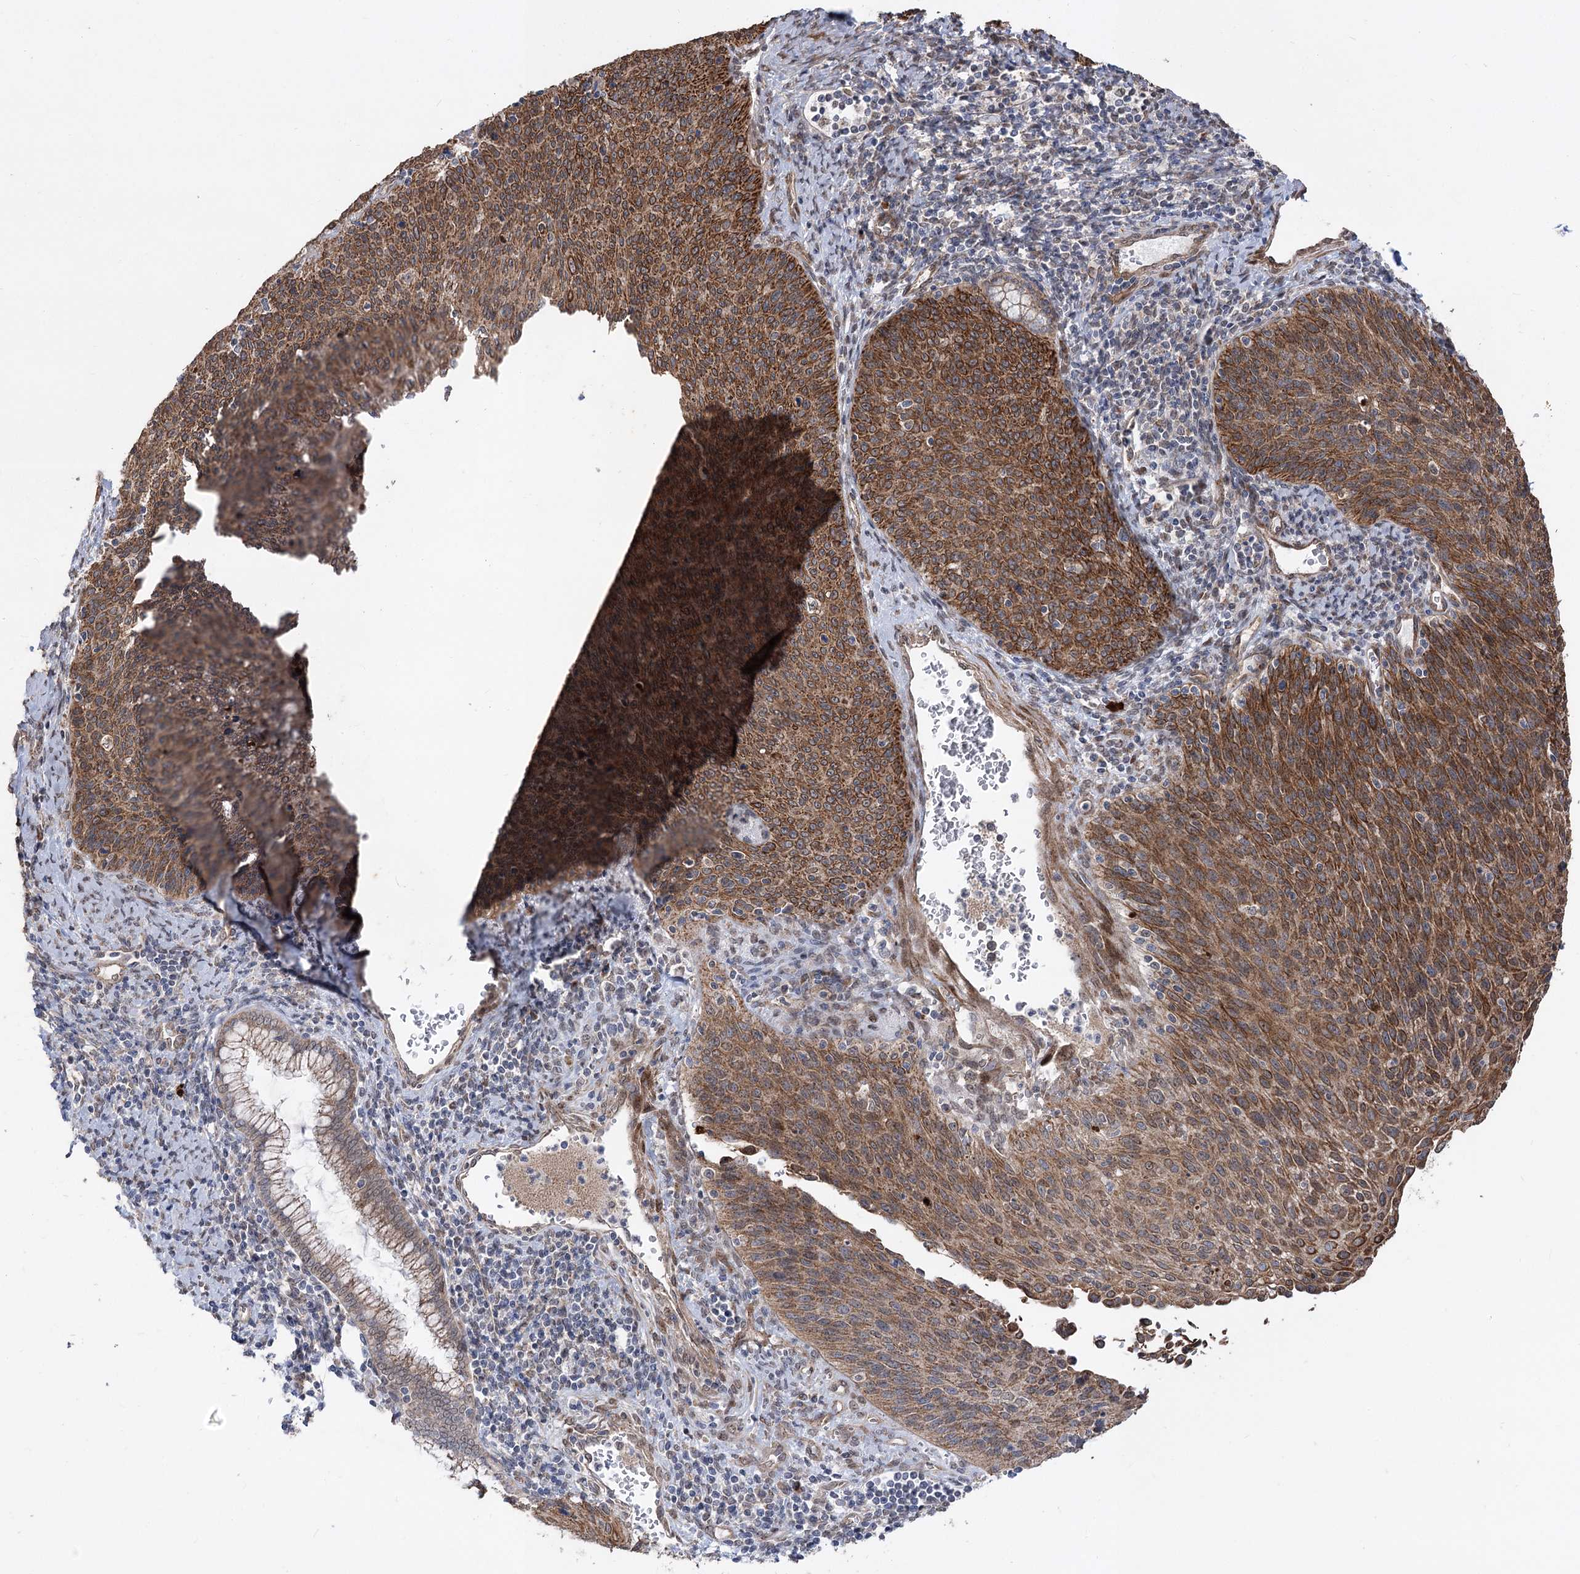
{"staining": {"intensity": "moderate", "quantity": ">75%", "location": "cytoplasmic/membranous"}, "tissue": "cervical cancer", "cell_type": "Tumor cells", "image_type": "cancer", "snomed": [{"axis": "morphology", "description": "Squamous cell carcinoma, NOS"}, {"axis": "topography", "description": "Cervix"}], "caption": "Immunohistochemistry (IHC) image of human cervical cancer stained for a protein (brown), which shows medium levels of moderate cytoplasmic/membranous staining in approximately >75% of tumor cells.", "gene": "ZSCAN23", "patient": {"sex": "female", "age": 55}}